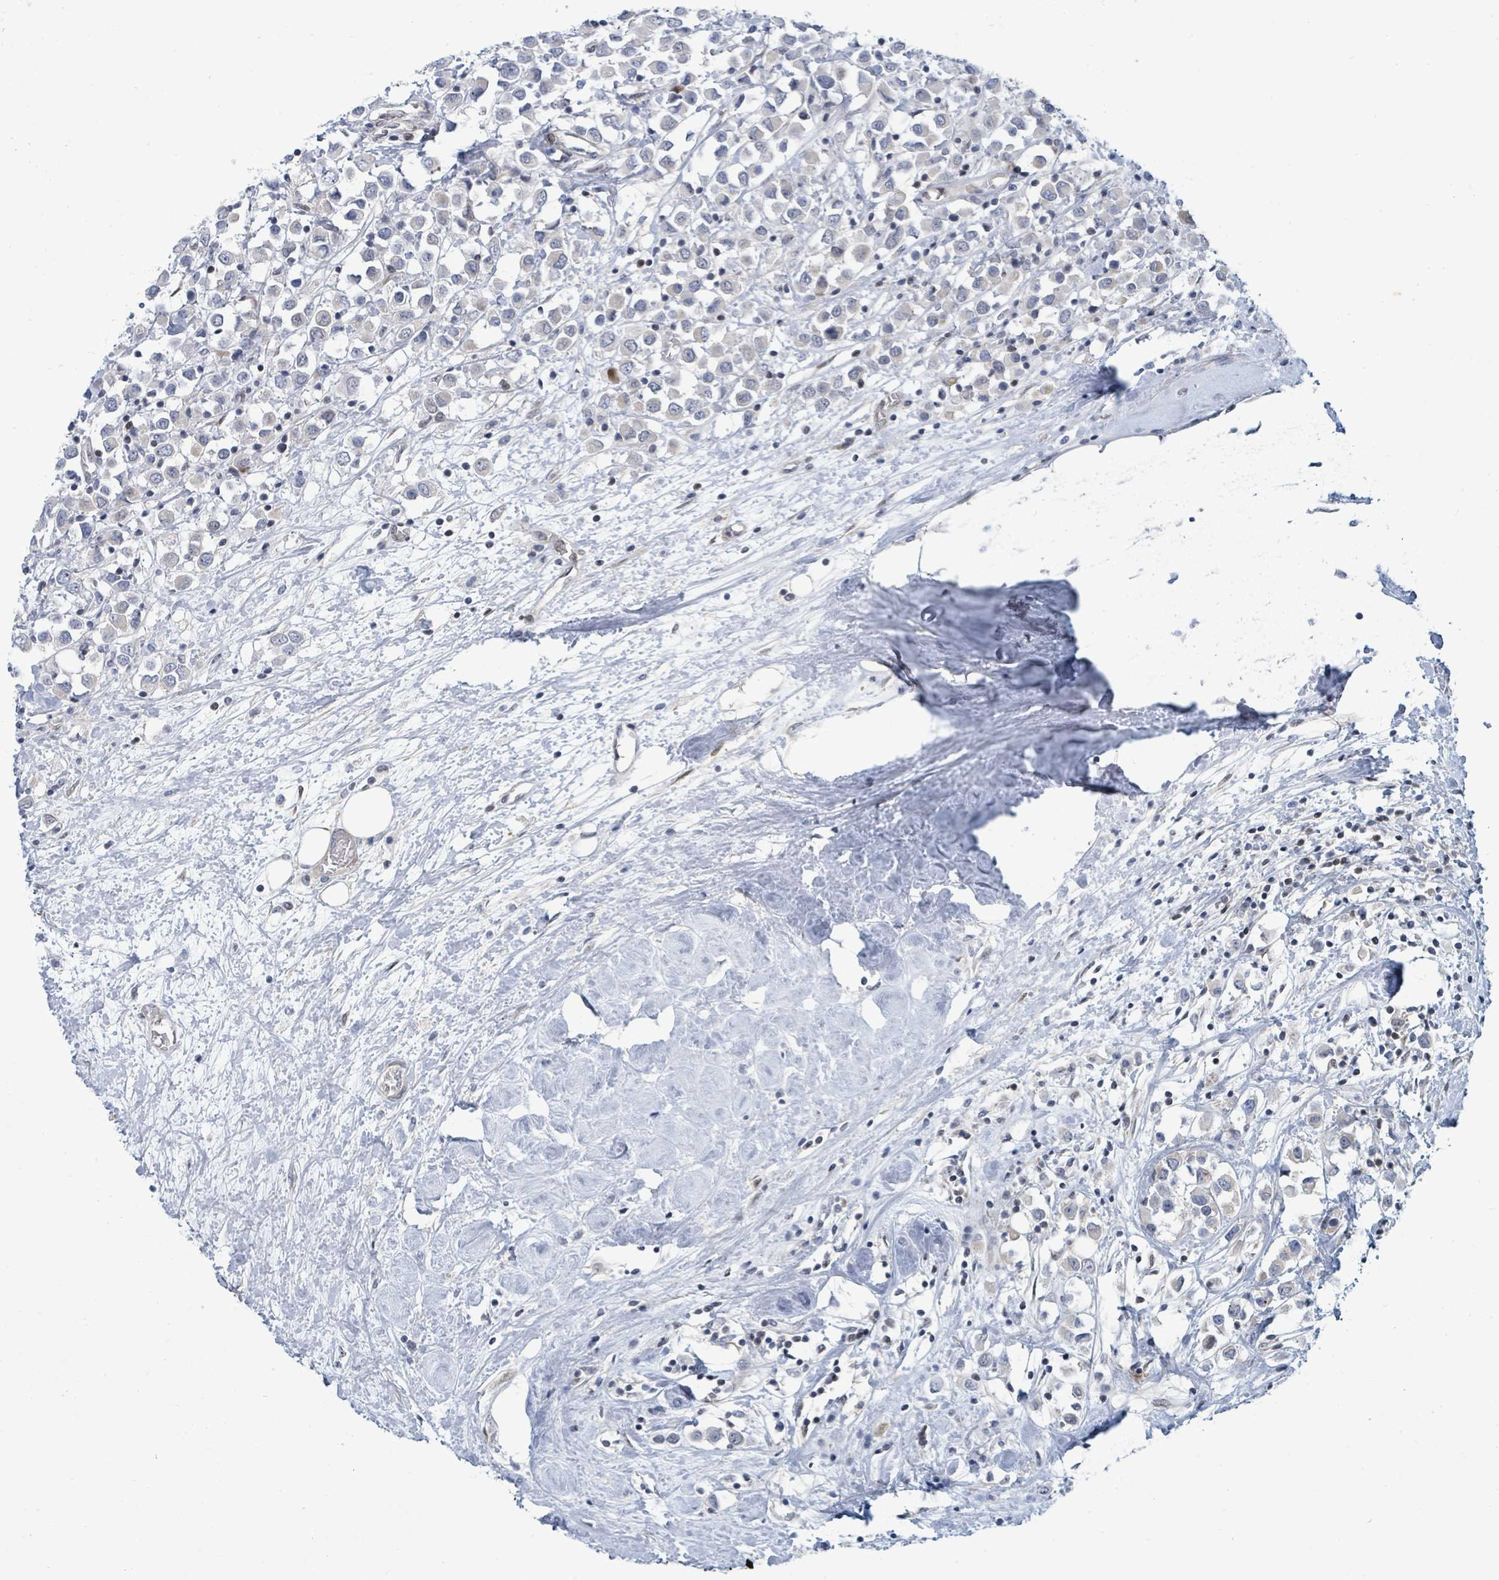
{"staining": {"intensity": "negative", "quantity": "none", "location": "none"}, "tissue": "breast cancer", "cell_type": "Tumor cells", "image_type": "cancer", "snomed": [{"axis": "morphology", "description": "Duct carcinoma"}, {"axis": "topography", "description": "Breast"}], "caption": "Protein analysis of breast invasive ductal carcinoma exhibits no significant expression in tumor cells.", "gene": "SUMO4", "patient": {"sex": "female", "age": 61}}